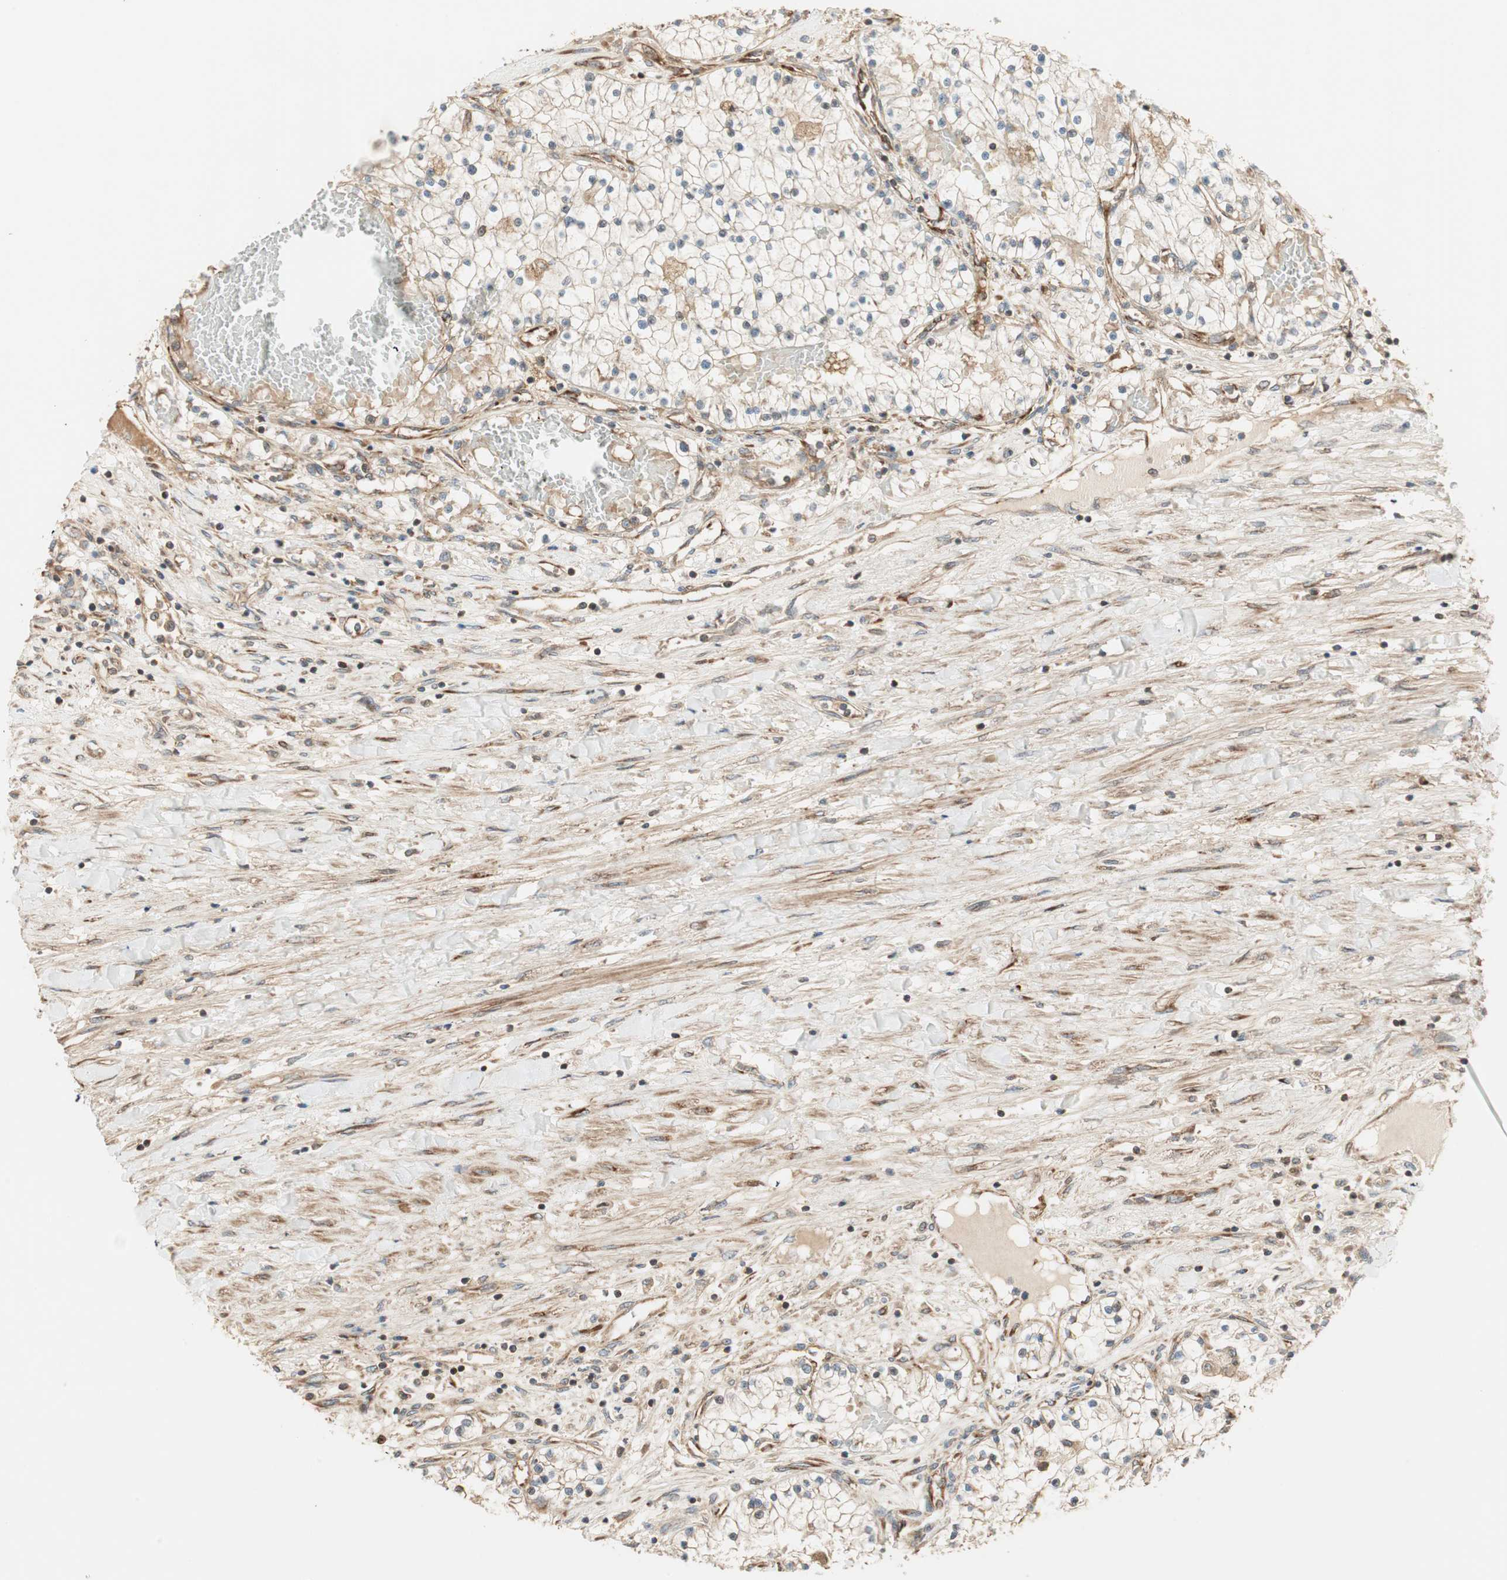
{"staining": {"intensity": "weak", "quantity": "25%-75%", "location": "cytoplasmic/membranous"}, "tissue": "renal cancer", "cell_type": "Tumor cells", "image_type": "cancer", "snomed": [{"axis": "morphology", "description": "Adenocarcinoma, NOS"}, {"axis": "topography", "description": "Kidney"}], "caption": "Immunohistochemistry (IHC) micrograph of neoplastic tissue: renal adenocarcinoma stained using immunohistochemistry (IHC) reveals low levels of weak protein expression localized specifically in the cytoplasmic/membranous of tumor cells, appearing as a cytoplasmic/membranous brown color.", "gene": "CTTNBP2NL", "patient": {"sex": "male", "age": 68}}